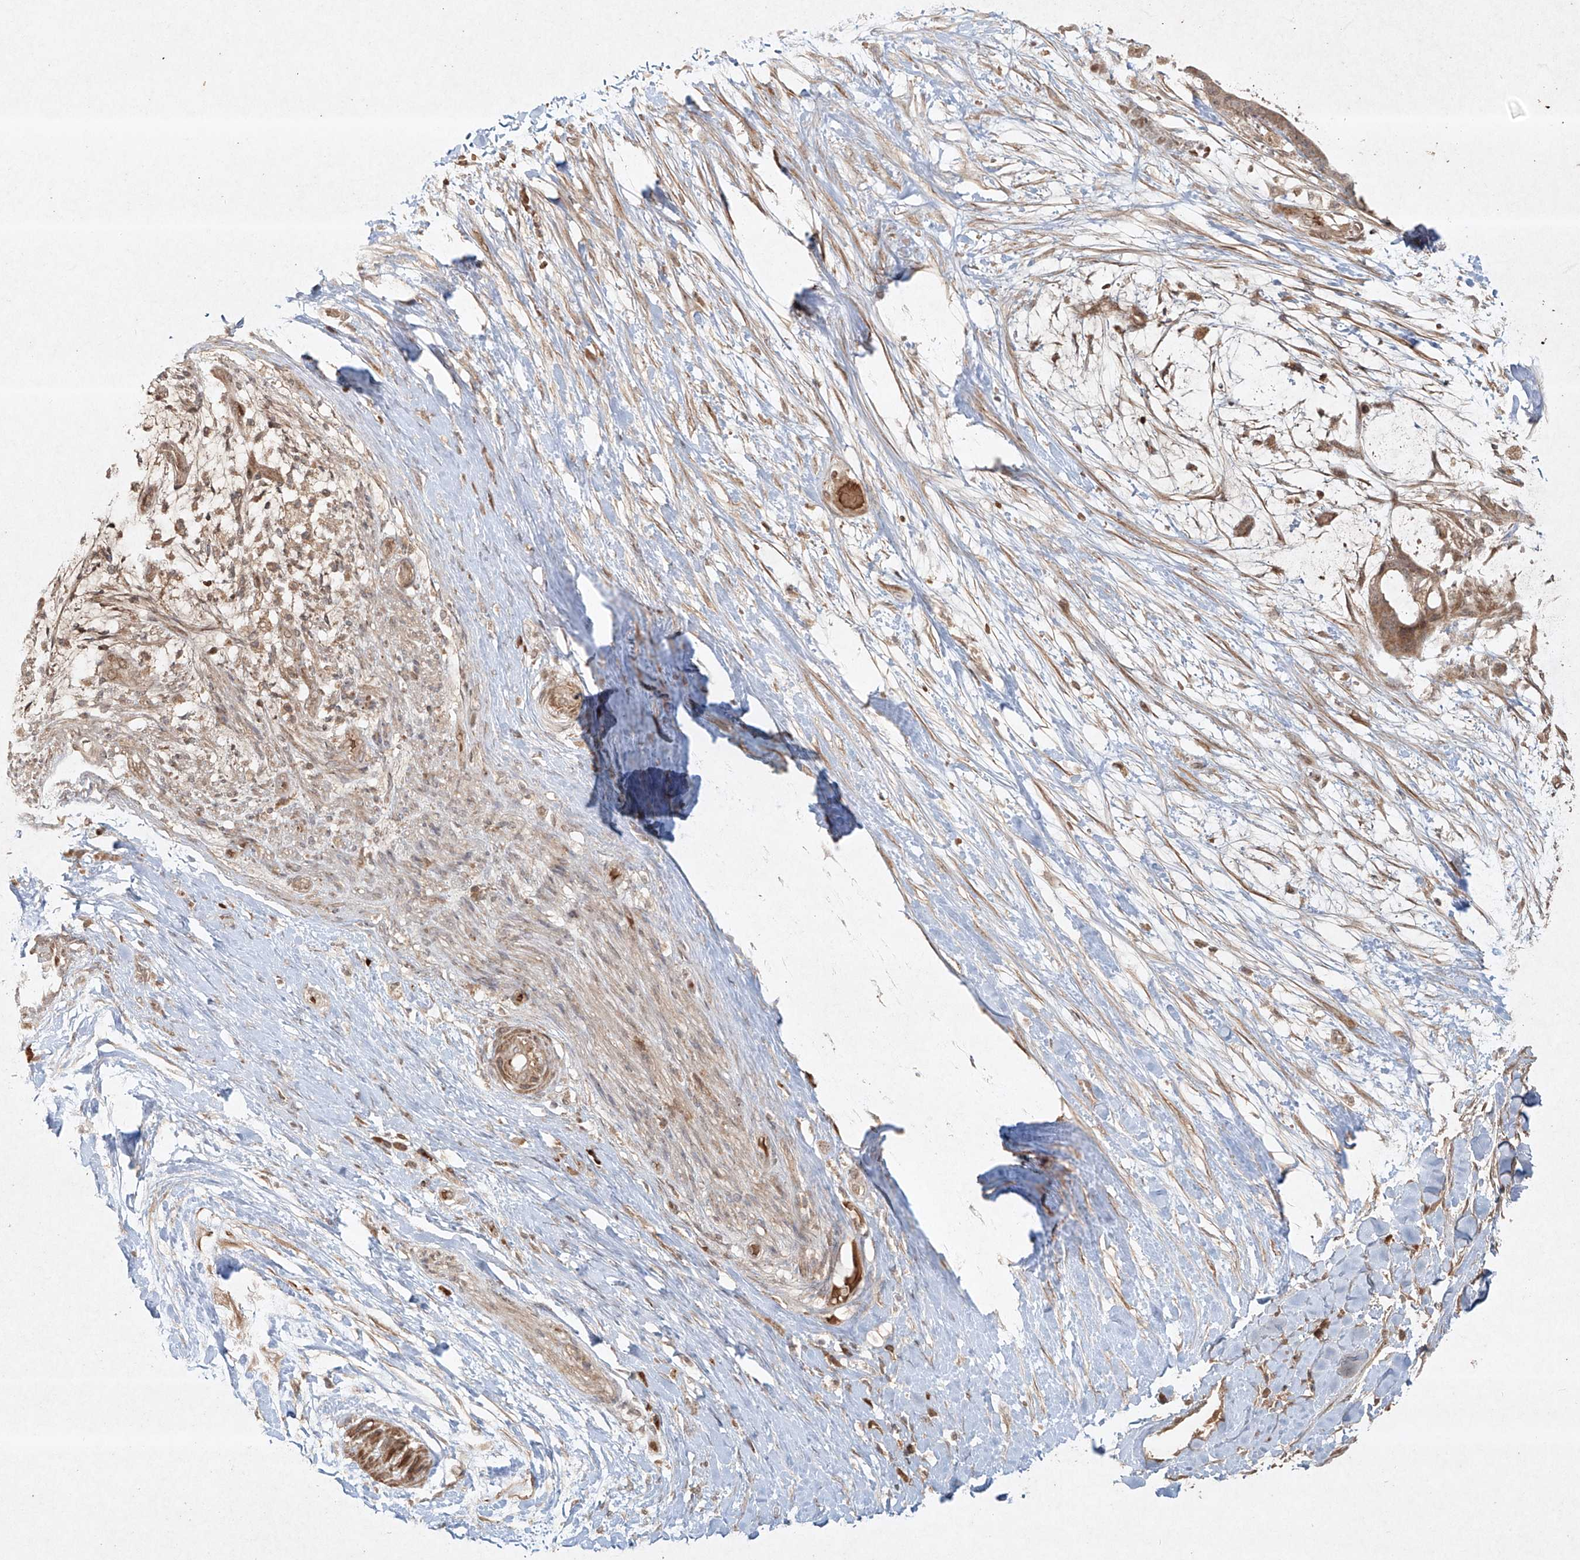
{"staining": {"intensity": "moderate", "quantity": ">75%", "location": "cytoplasmic/membranous"}, "tissue": "liver cancer", "cell_type": "Tumor cells", "image_type": "cancer", "snomed": [{"axis": "morphology", "description": "Cholangiocarcinoma"}, {"axis": "topography", "description": "Liver"}], "caption": "Liver cancer (cholangiocarcinoma) was stained to show a protein in brown. There is medium levels of moderate cytoplasmic/membranous positivity in approximately >75% of tumor cells. (IHC, brightfield microscopy, high magnification).", "gene": "CYYR1", "patient": {"sex": "female", "age": 73}}